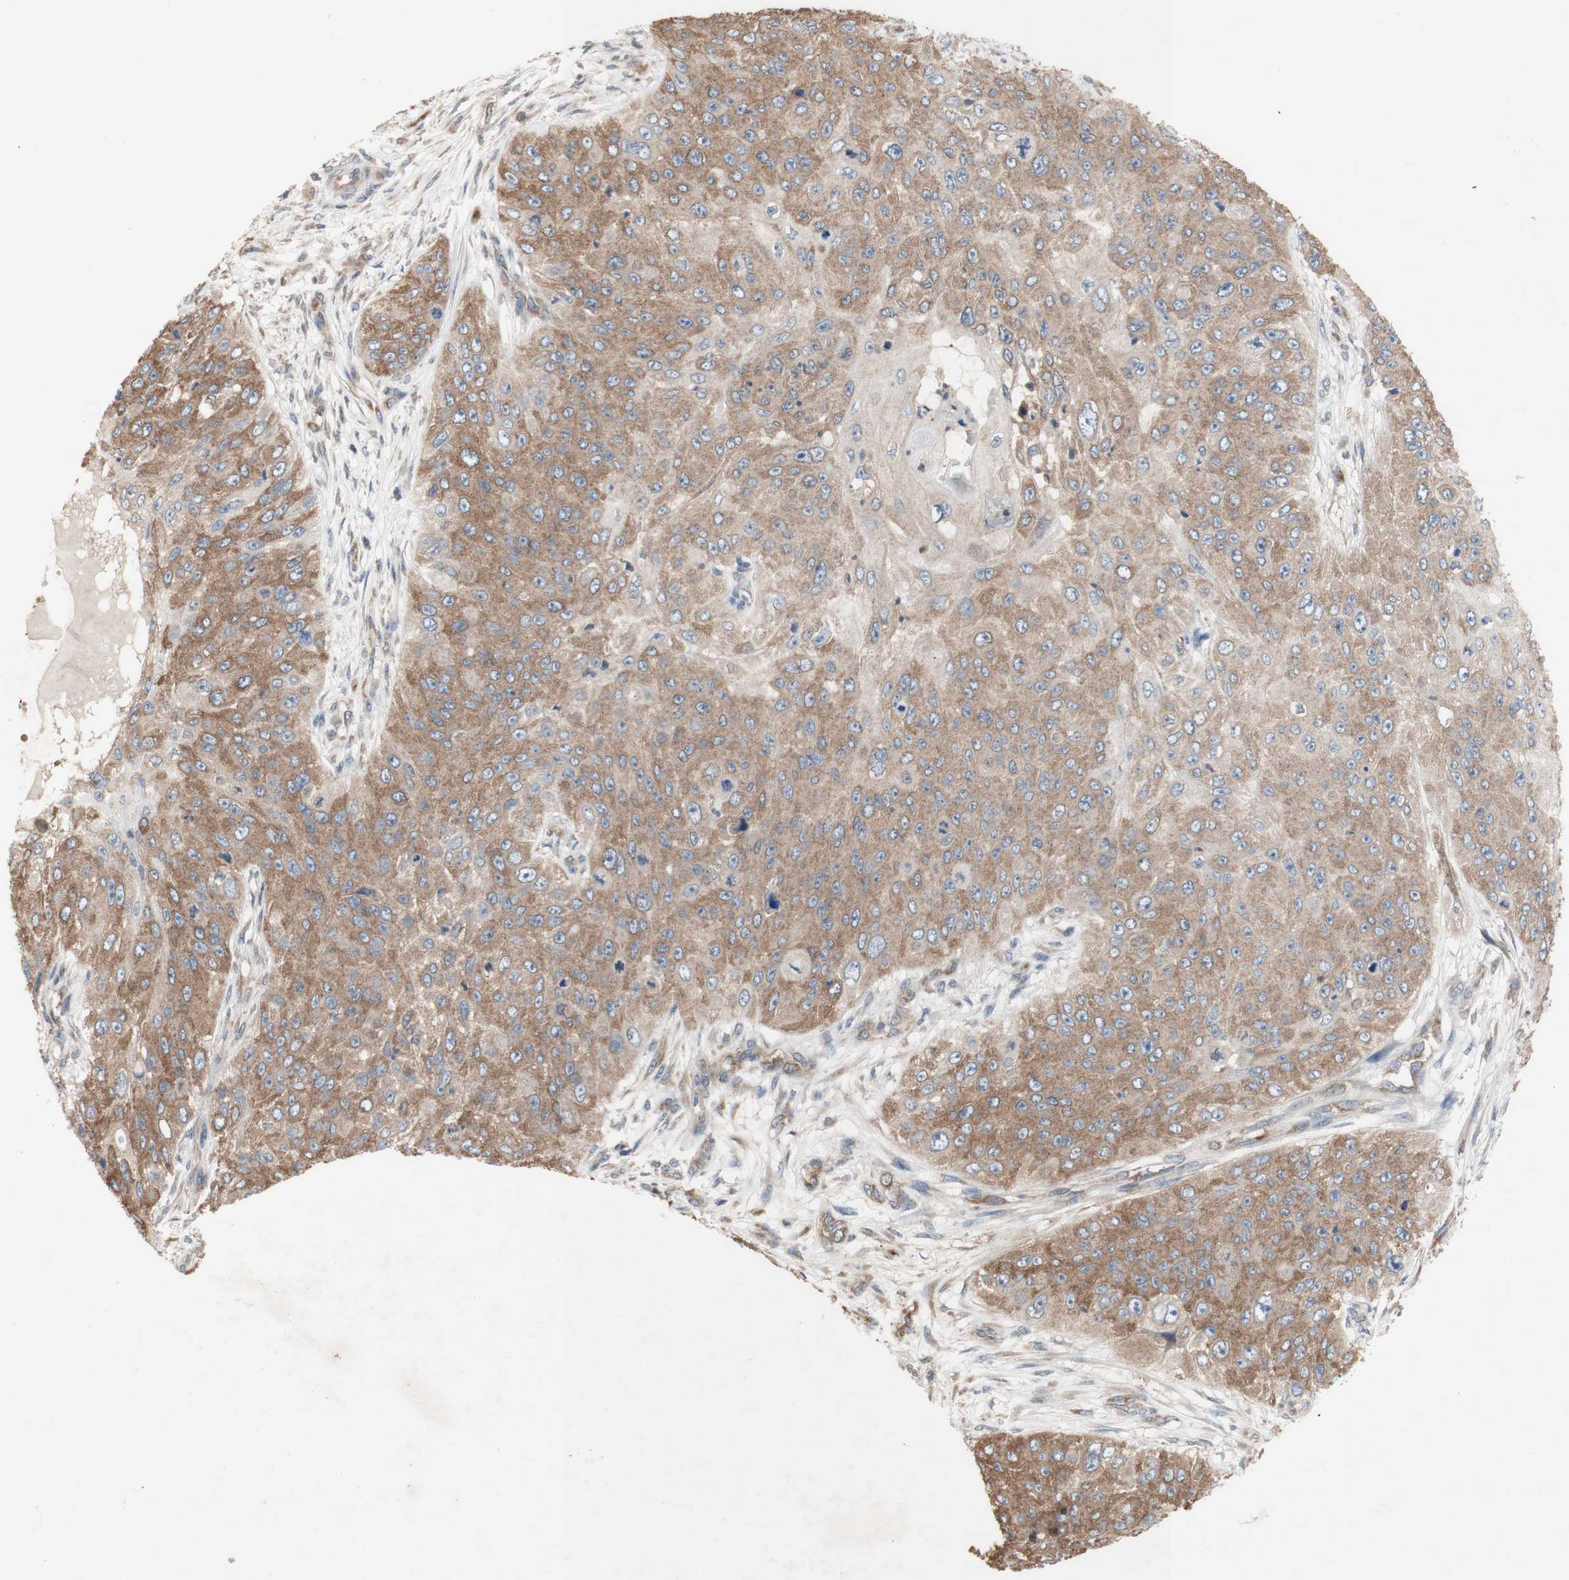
{"staining": {"intensity": "moderate", "quantity": ">75%", "location": "cytoplasmic/membranous"}, "tissue": "skin cancer", "cell_type": "Tumor cells", "image_type": "cancer", "snomed": [{"axis": "morphology", "description": "Squamous cell carcinoma, NOS"}, {"axis": "topography", "description": "Skin"}], "caption": "Tumor cells reveal medium levels of moderate cytoplasmic/membranous staining in about >75% of cells in human skin squamous cell carcinoma.", "gene": "PDGFB", "patient": {"sex": "female", "age": 80}}